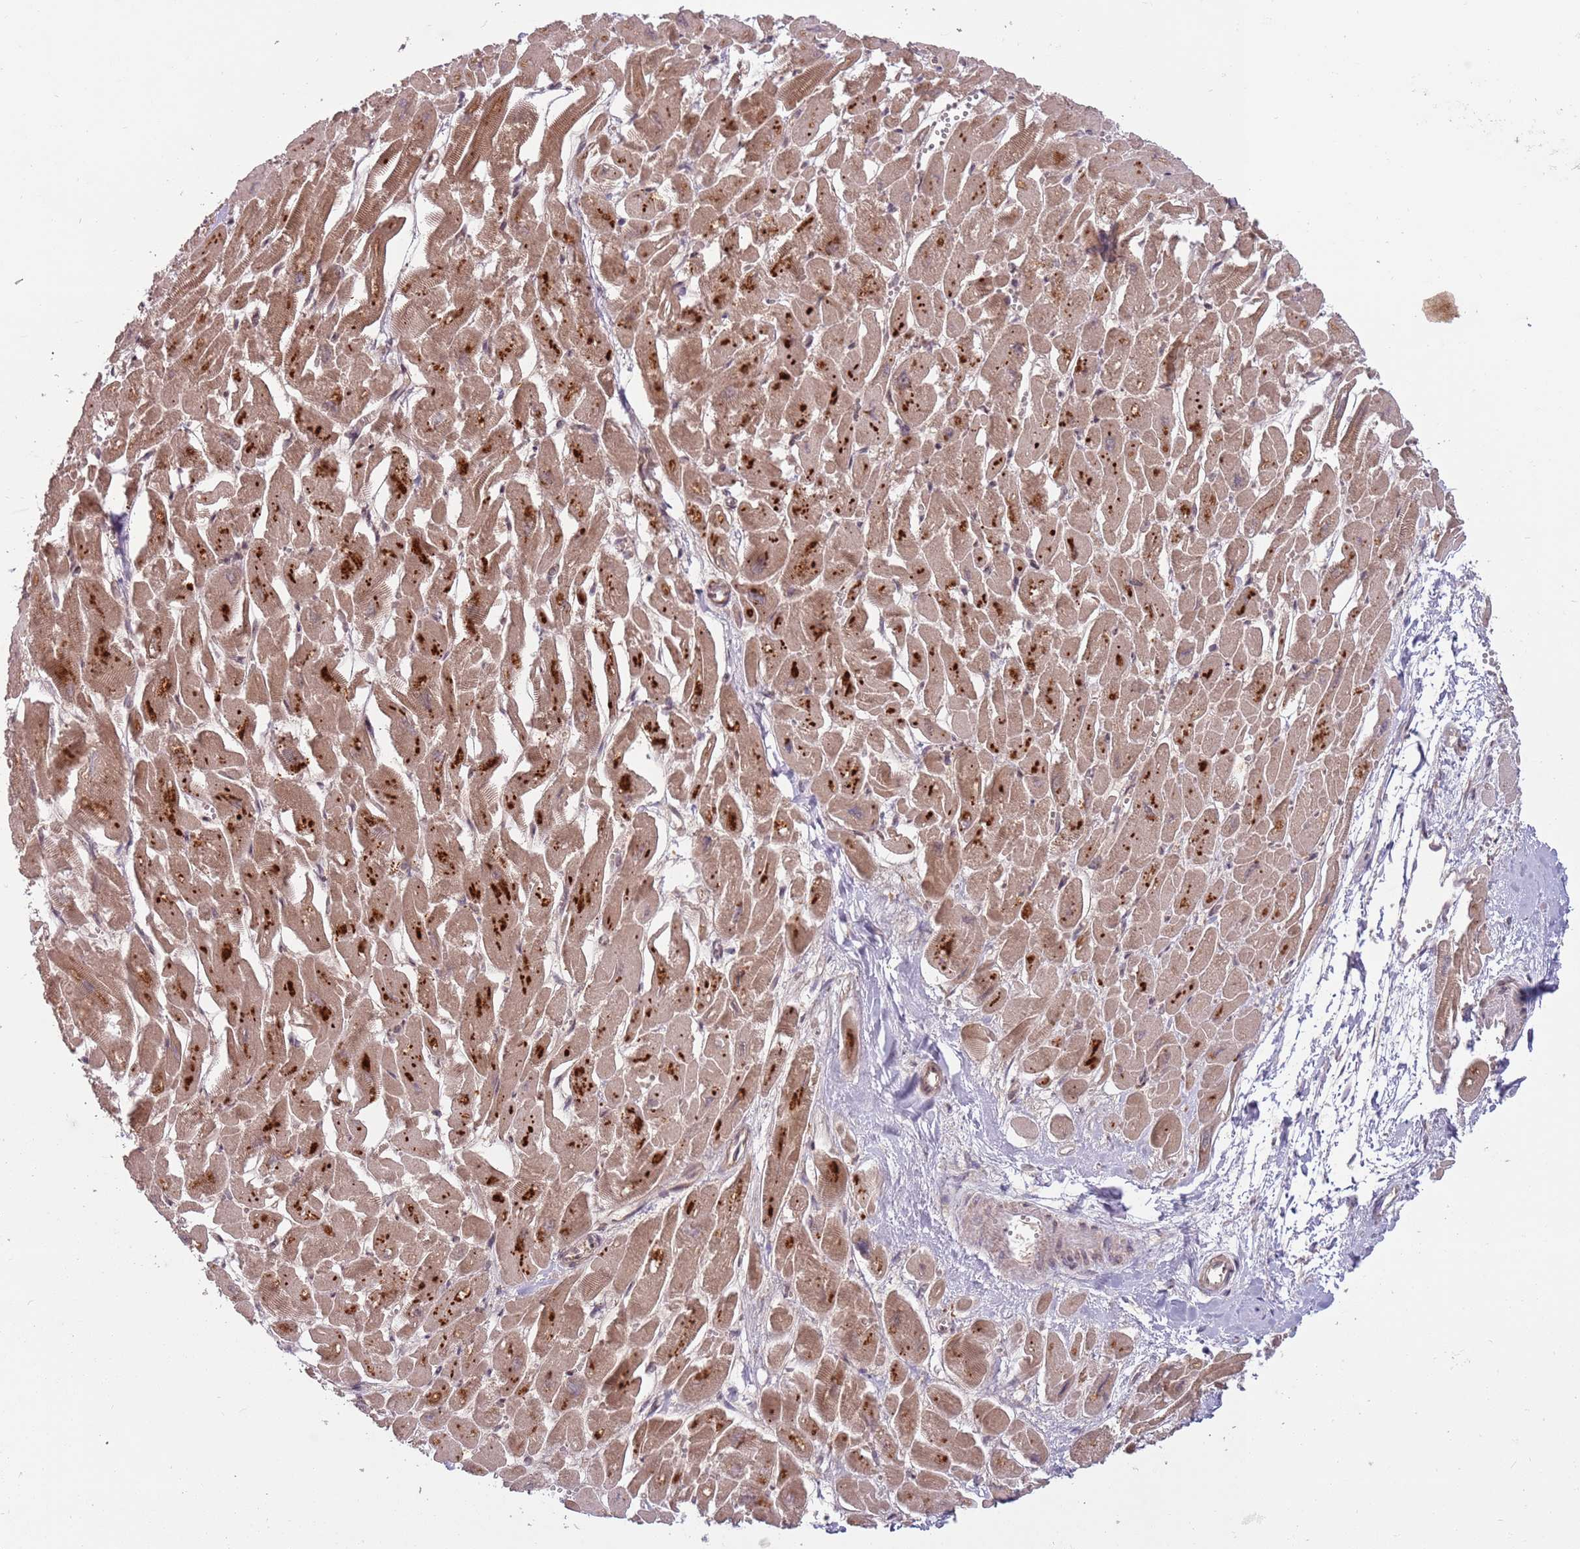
{"staining": {"intensity": "moderate", "quantity": ">75%", "location": "cytoplasmic/membranous"}, "tissue": "heart muscle", "cell_type": "Cardiomyocytes", "image_type": "normal", "snomed": [{"axis": "morphology", "description": "Normal tissue, NOS"}, {"axis": "topography", "description": "Heart"}], "caption": "Heart muscle stained for a protein demonstrates moderate cytoplasmic/membranous positivity in cardiomyocytes. (DAB IHC, brown staining for protein, blue staining for nuclei).", "gene": "ADAMTS3", "patient": {"sex": "male", "age": 54}}